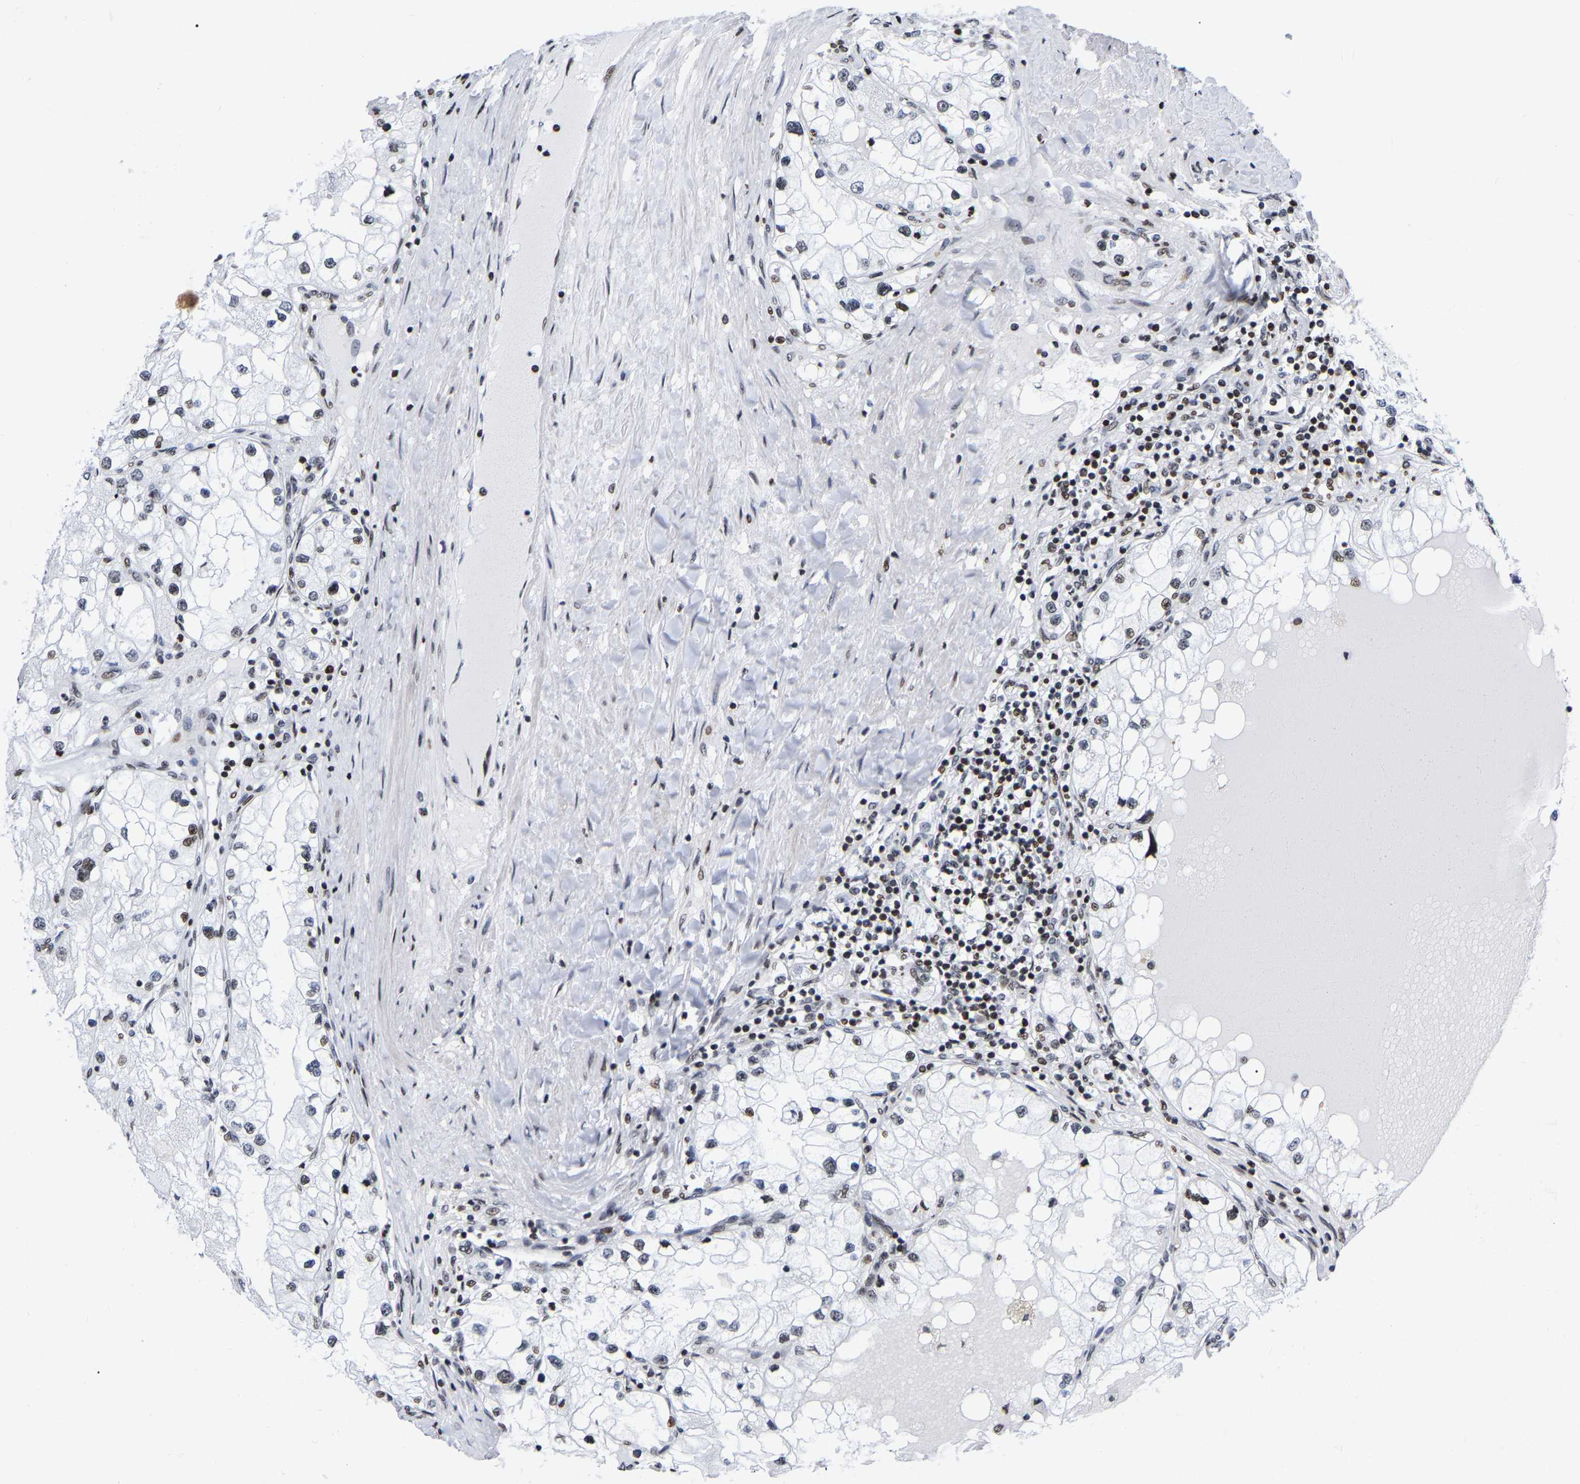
{"staining": {"intensity": "negative", "quantity": "none", "location": "none"}, "tissue": "renal cancer", "cell_type": "Tumor cells", "image_type": "cancer", "snomed": [{"axis": "morphology", "description": "Adenocarcinoma, NOS"}, {"axis": "topography", "description": "Kidney"}], "caption": "Renal cancer was stained to show a protein in brown. There is no significant expression in tumor cells.", "gene": "PRCC", "patient": {"sex": "male", "age": 68}}